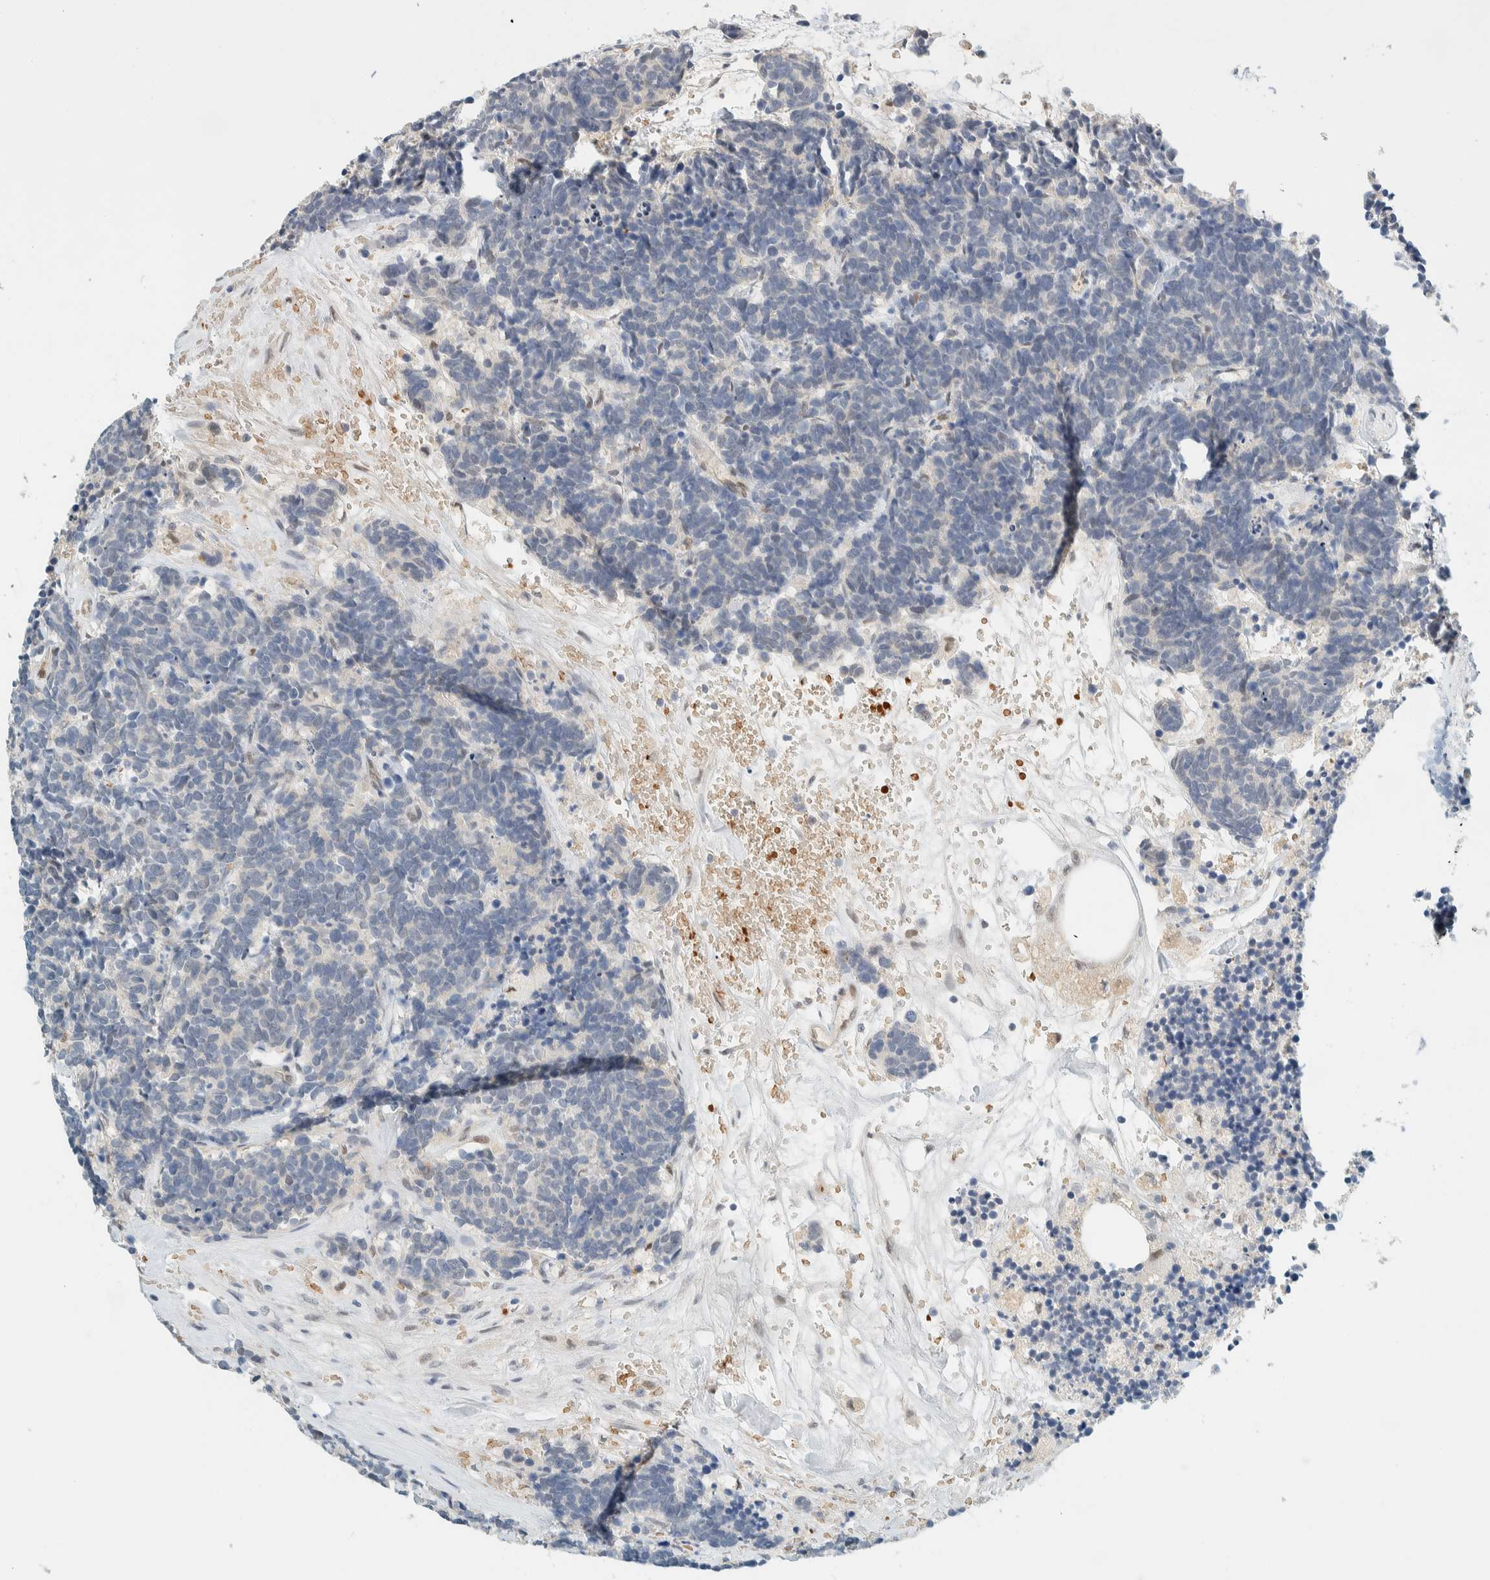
{"staining": {"intensity": "negative", "quantity": "none", "location": "none"}, "tissue": "carcinoid", "cell_type": "Tumor cells", "image_type": "cancer", "snomed": [{"axis": "morphology", "description": "Carcinoma, NOS"}, {"axis": "morphology", "description": "Carcinoid, malignant, NOS"}, {"axis": "topography", "description": "Urinary bladder"}], "caption": "Immunohistochemistry (IHC) of human malignant carcinoid exhibits no expression in tumor cells.", "gene": "TSTD2", "patient": {"sex": "male", "age": 57}}